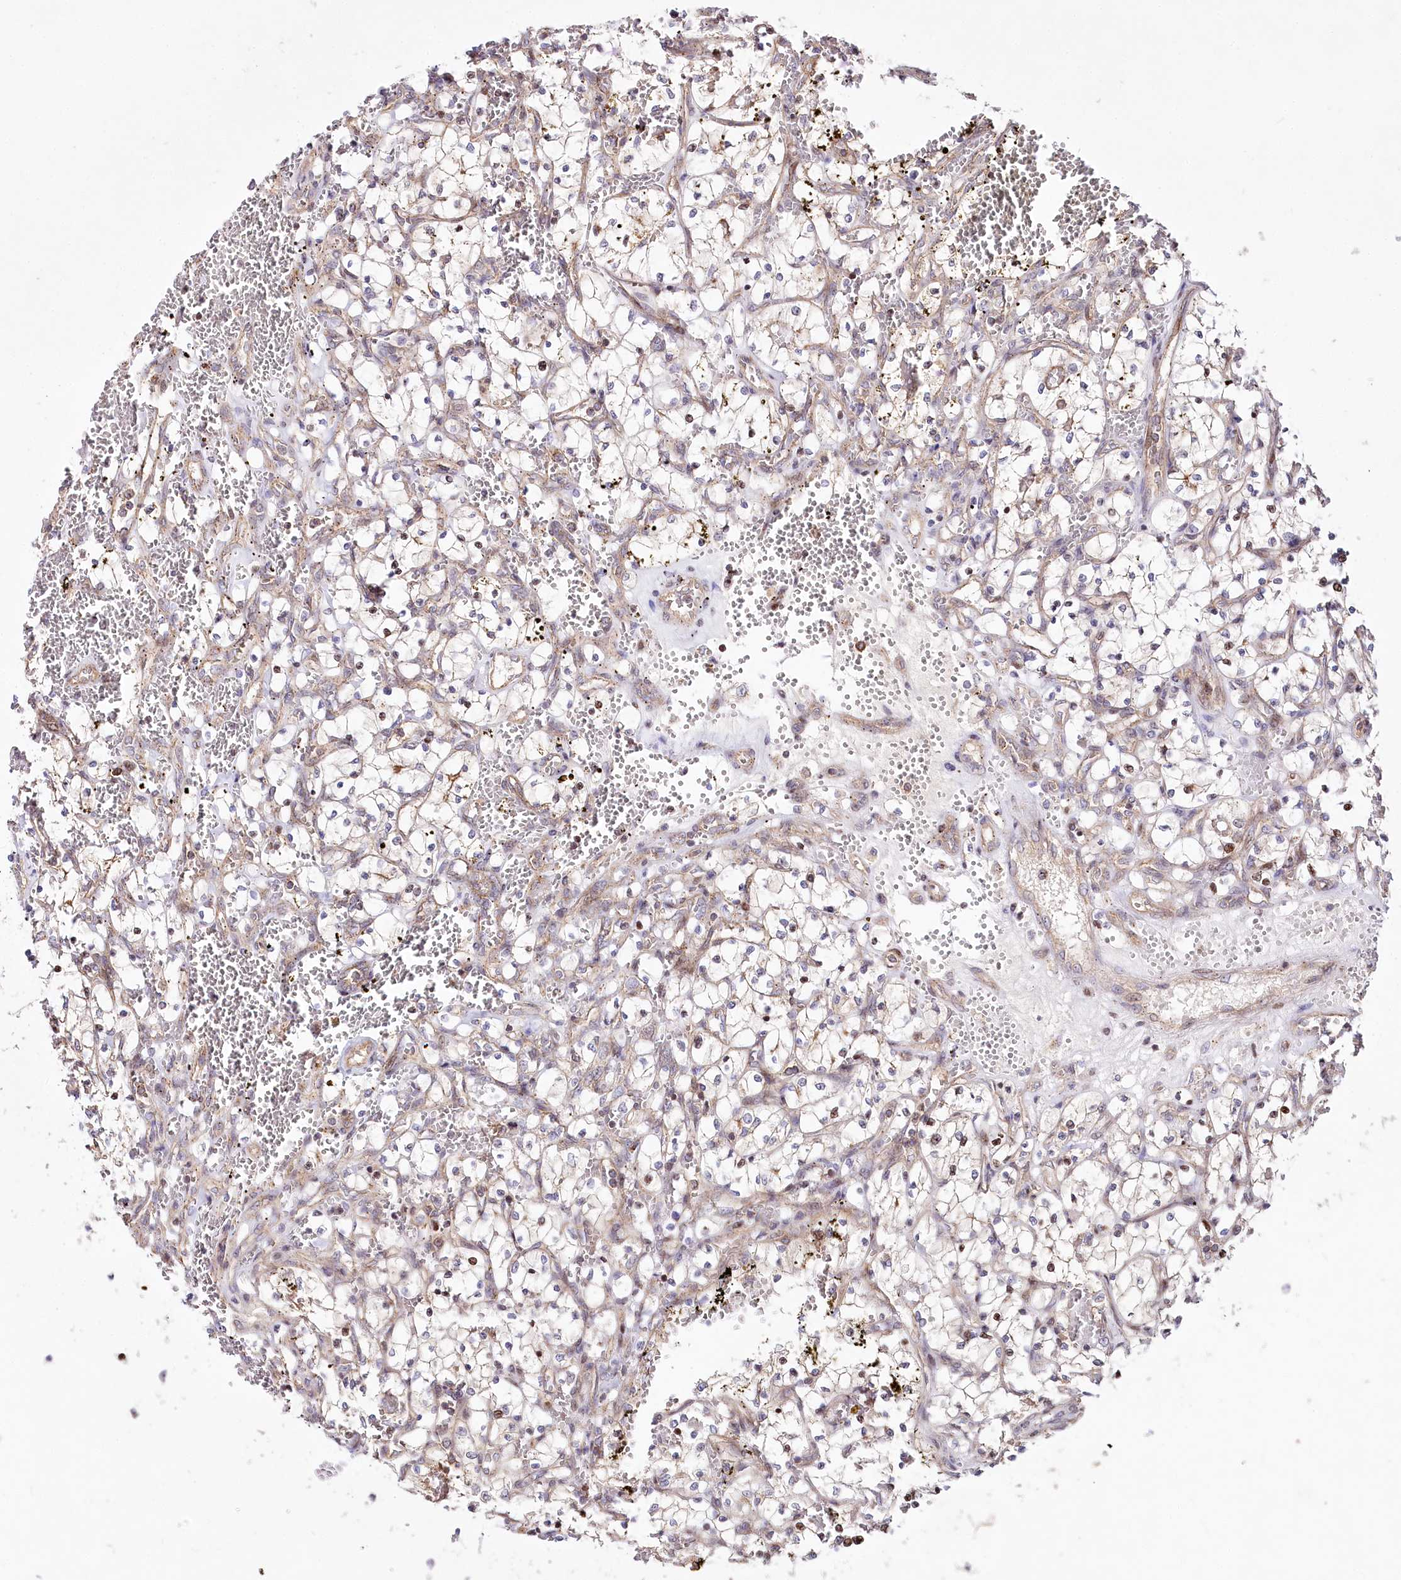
{"staining": {"intensity": "weak", "quantity": "<25%", "location": "cytoplasmic/membranous"}, "tissue": "renal cancer", "cell_type": "Tumor cells", "image_type": "cancer", "snomed": [{"axis": "morphology", "description": "Adenocarcinoma, NOS"}, {"axis": "topography", "description": "Kidney"}], "caption": "Tumor cells are negative for brown protein staining in renal adenocarcinoma.", "gene": "ZFYVE27", "patient": {"sex": "female", "age": 69}}